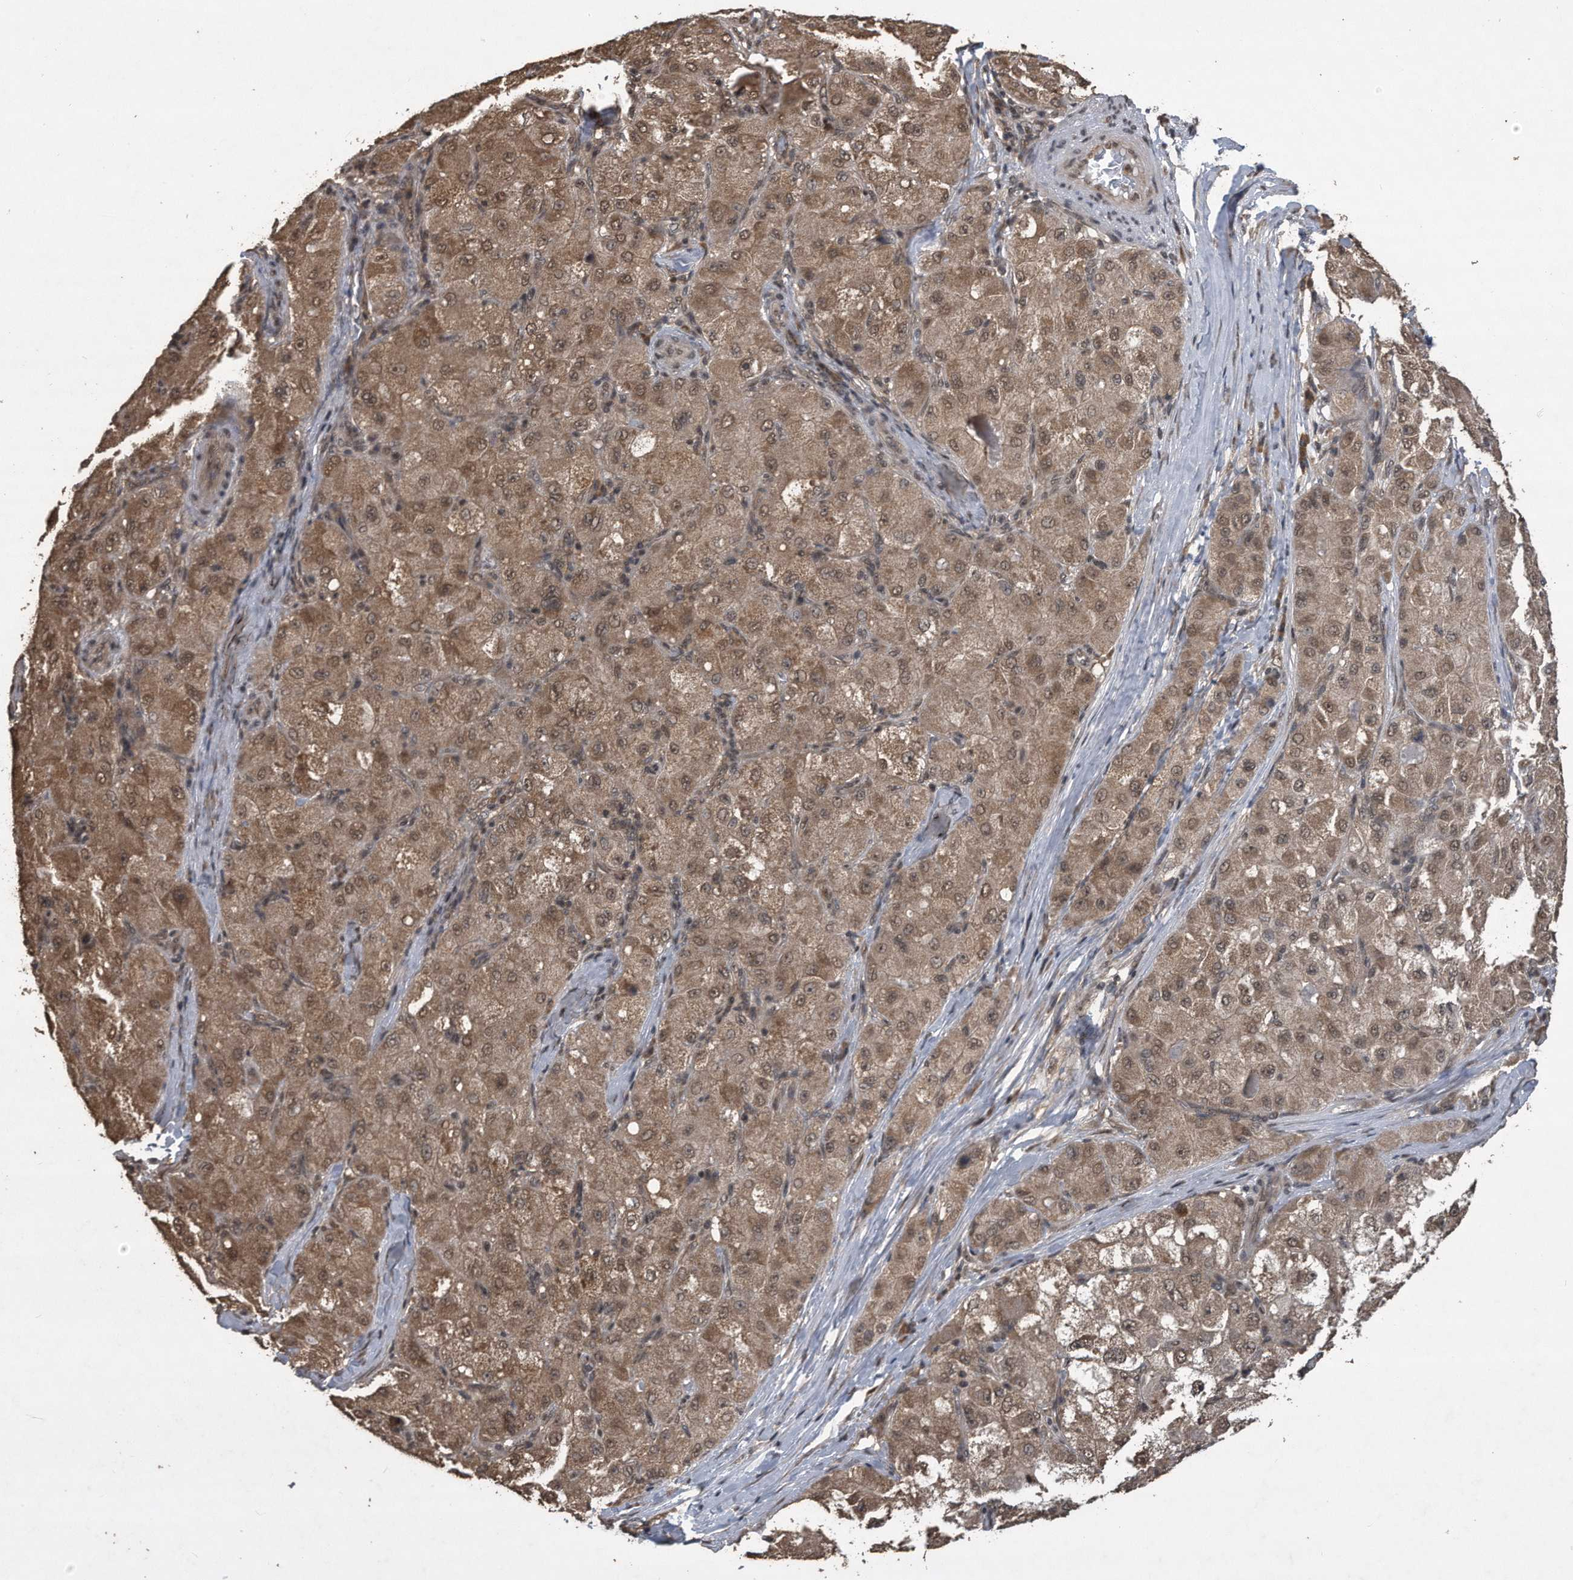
{"staining": {"intensity": "moderate", "quantity": ">75%", "location": "cytoplasmic/membranous,nuclear"}, "tissue": "liver cancer", "cell_type": "Tumor cells", "image_type": "cancer", "snomed": [{"axis": "morphology", "description": "Carcinoma, Hepatocellular, NOS"}, {"axis": "topography", "description": "Liver"}], "caption": "Tumor cells demonstrate medium levels of moderate cytoplasmic/membranous and nuclear staining in about >75% of cells in hepatocellular carcinoma (liver).", "gene": "CRYZL1", "patient": {"sex": "male", "age": 80}}